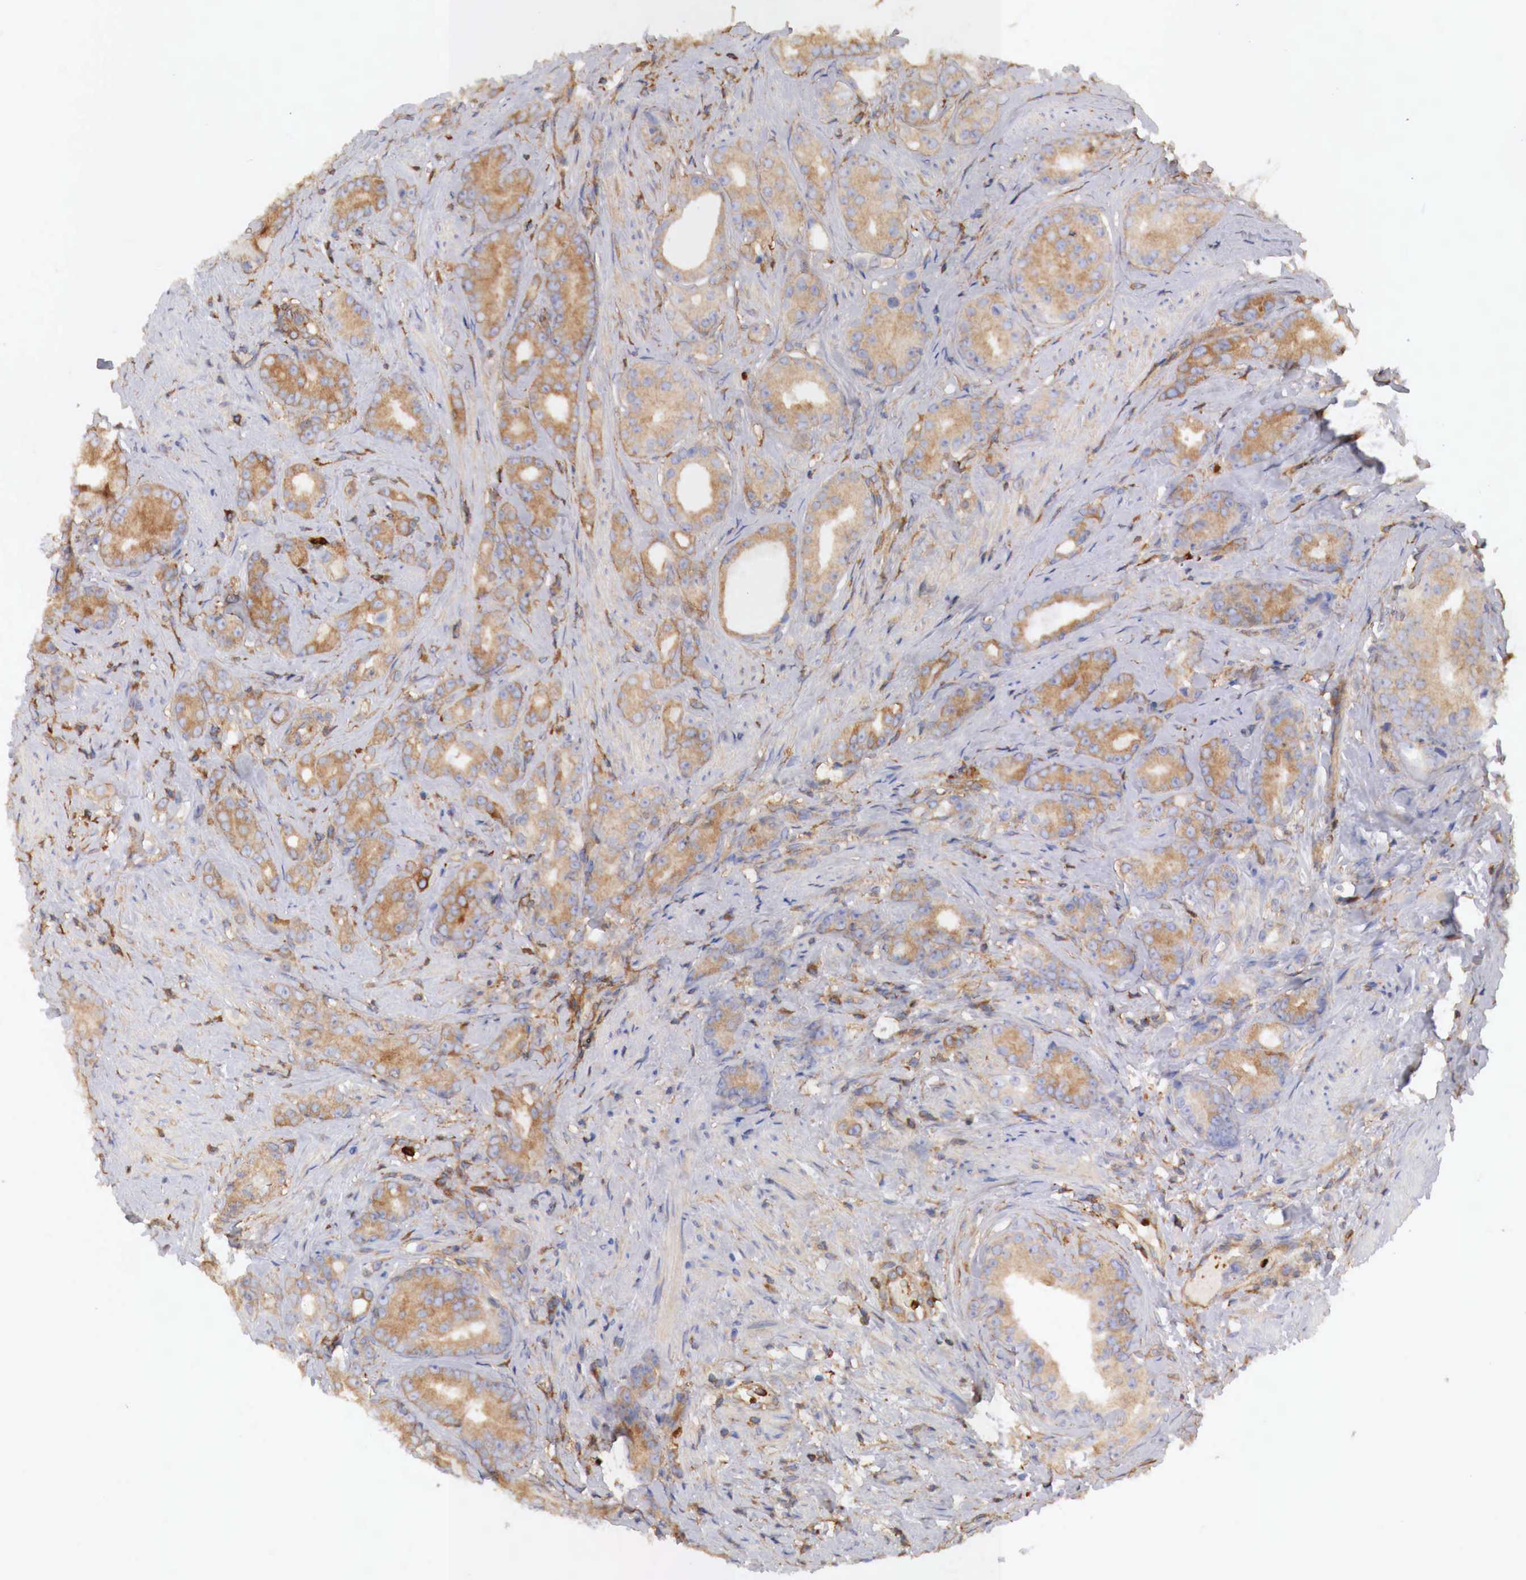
{"staining": {"intensity": "moderate", "quantity": ">75%", "location": "cytoplasmic/membranous"}, "tissue": "prostate cancer", "cell_type": "Tumor cells", "image_type": "cancer", "snomed": [{"axis": "morphology", "description": "Adenocarcinoma, Medium grade"}, {"axis": "topography", "description": "Prostate"}], "caption": "Immunohistochemical staining of human prostate cancer (adenocarcinoma (medium-grade)) shows medium levels of moderate cytoplasmic/membranous positivity in approximately >75% of tumor cells.", "gene": "G6PD", "patient": {"sex": "male", "age": 59}}